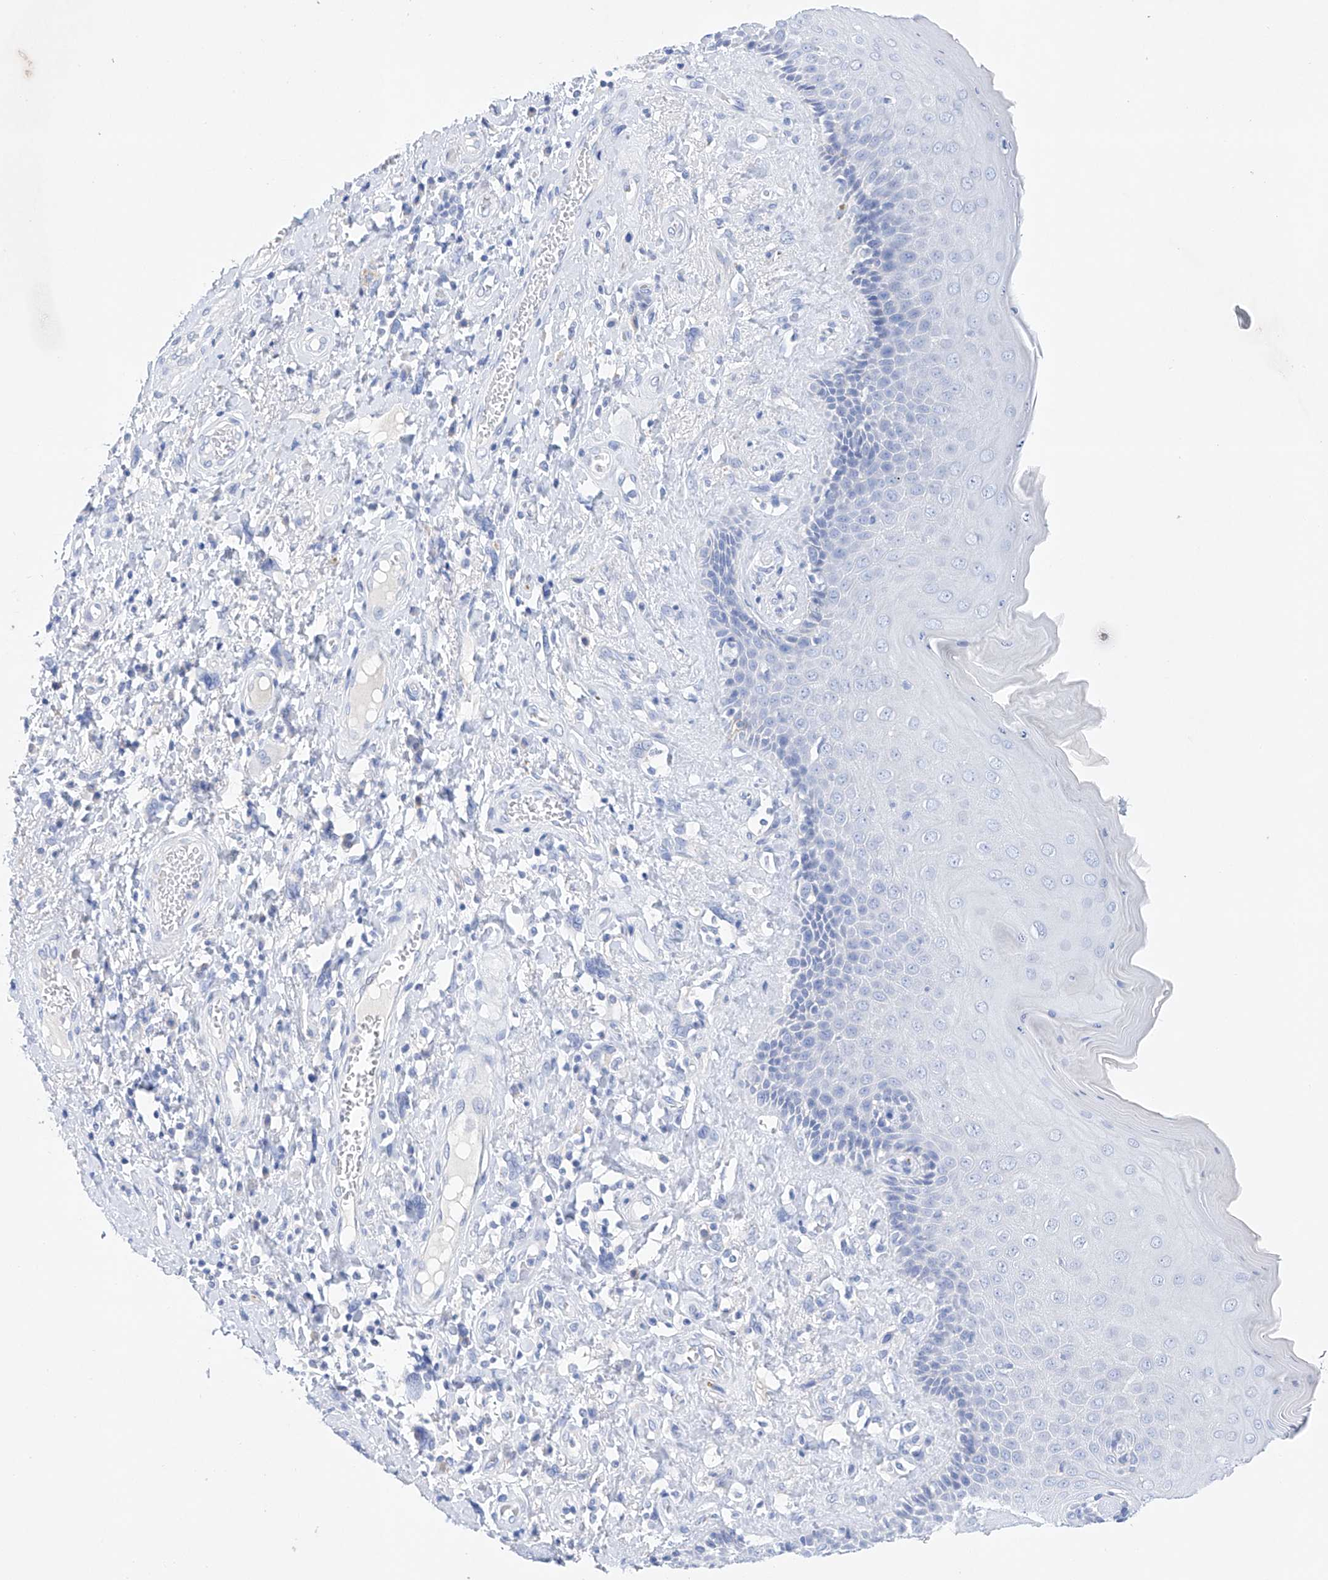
{"staining": {"intensity": "negative", "quantity": "none", "location": "none"}, "tissue": "skin", "cell_type": "Epidermal cells", "image_type": "normal", "snomed": [{"axis": "morphology", "description": "Normal tissue, NOS"}, {"axis": "topography", "description": "Anal"}], "caption": "The immunohistochemistry image has no significant staining in epidermal cells of skin. (Brightfield microscopy of DAB immunohistochemistry (IHC) at high magnification).", "gene": "LURAP1", "patient": {"sex": "male", "age": 69}}